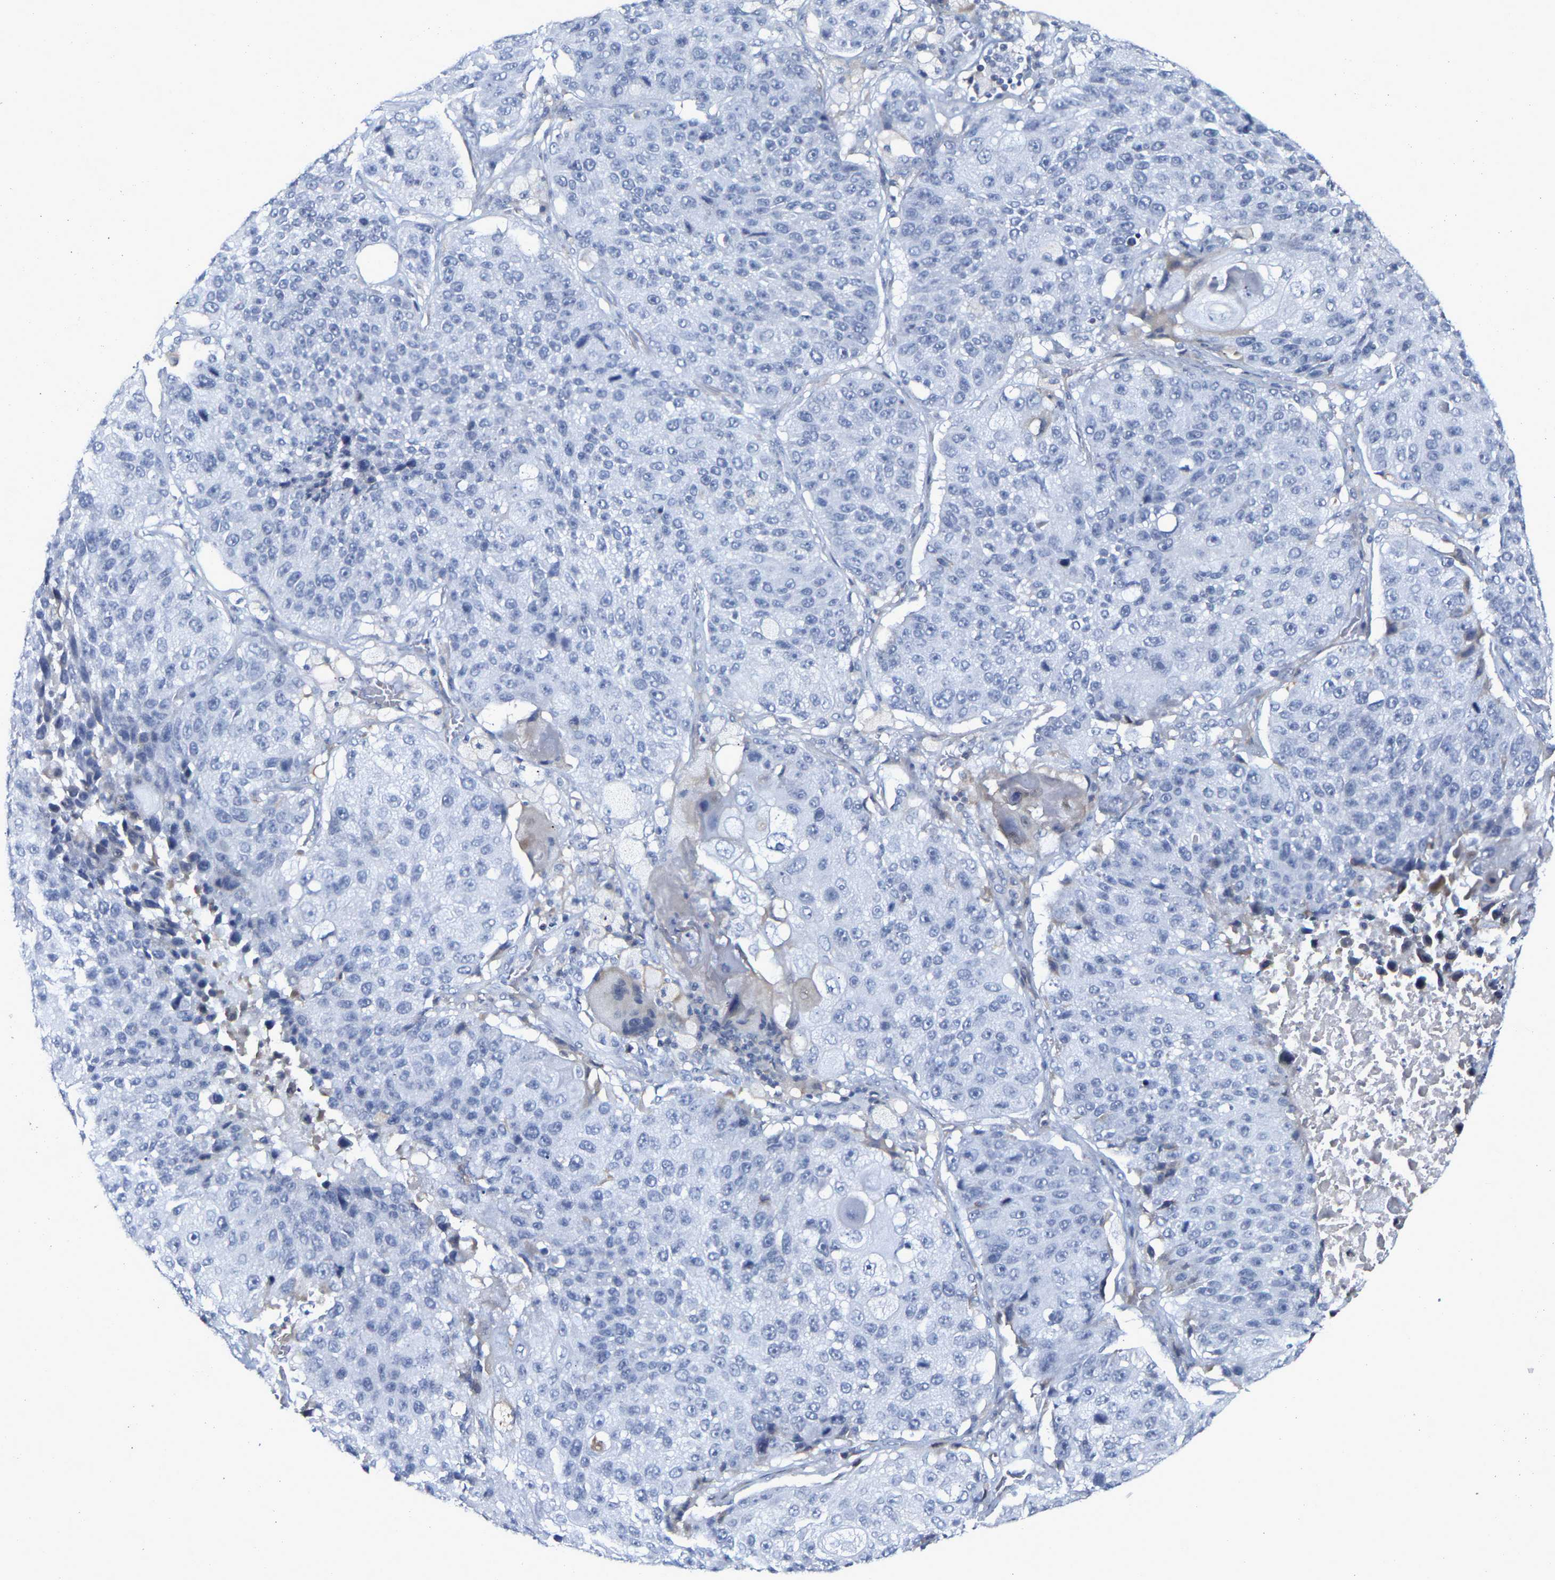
{"staining": {"intensity": "negative", "quantity": "none", "location": "none"}, "tissue": "lung cancer", "cell_type": "Tumor cells", "image_type": "cancer", "snomed": [{"axis": "morphology", "description": "Squamous cell carcinoma, NOS"}, {"axis": "topography", "description": "Lung"}], "caption": "The histopathology image displays no staining of tumor cells in lung squamous cell carcinoma.", "gene": "GNAS", "patient": {"sex": "male", "age": 61}}